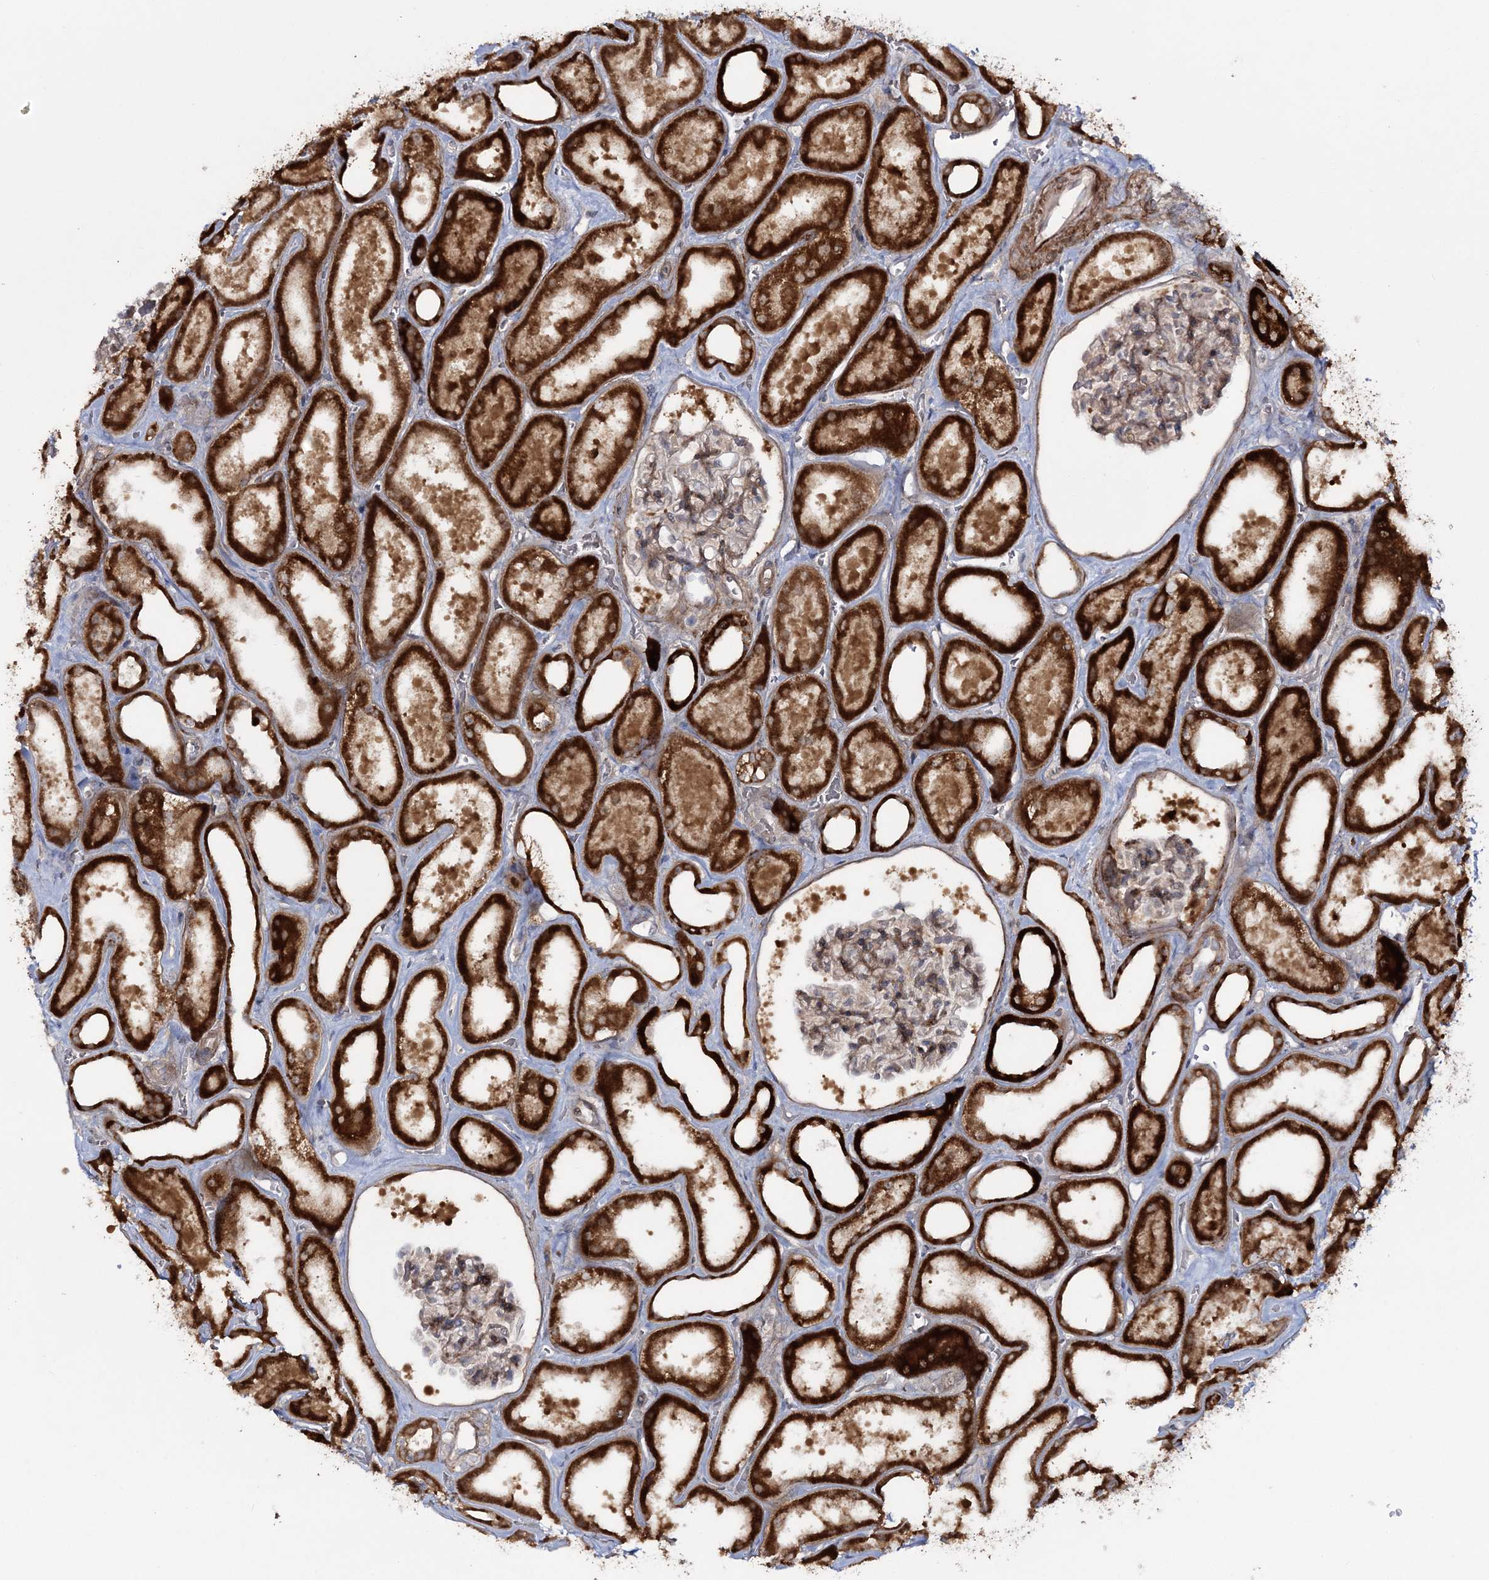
{"staining": {"intensity": "weak", "quantity": "25%-75%", "location": "cytoplasmic/membranous"}, "tissue": "kidney", "cell_type": "Cells in glomeruli", "image_type": "normal", "snomed": [{"axis": "morphology", "description": "Normal tissue, NOS"}, {"axis": "morphology", "description": "Adenocarcinoma, NOS"}, {"axis": "topography", "description": "Kidney"}], "caption": "Normal kidney exhibits weak cytoplasmic/membranous expression in approximately 25%-75% of cells in glomeruli.", "gene": "MOCS2", "patient": {"sex": "female", "age": 68}}